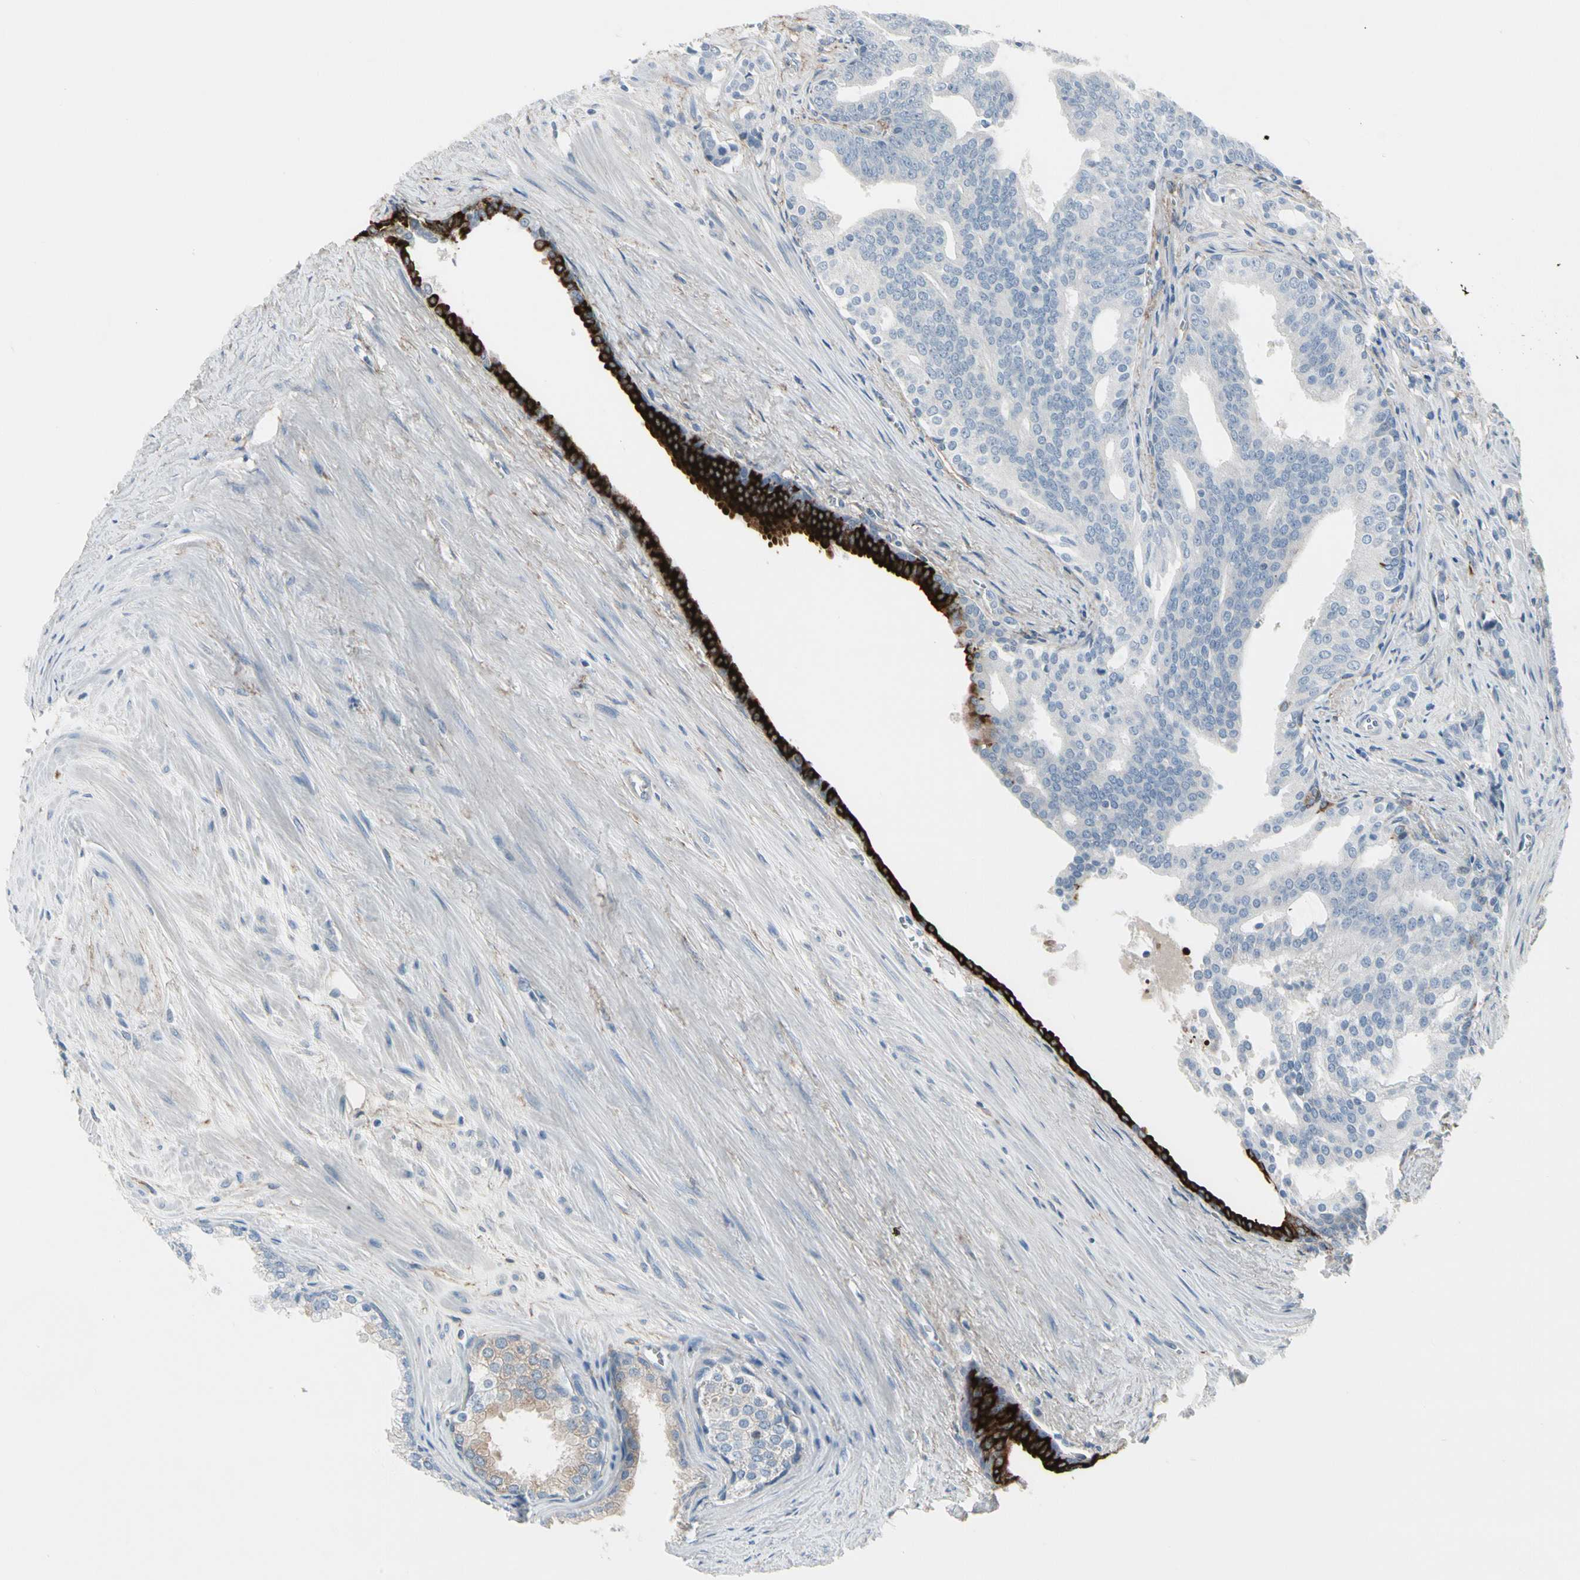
{"staining": {"intensity": "negative", "quantity": "none", "location": "none"}, "tissue": "prostate cancer", "cell_type": "Tumor cells", "image_type": "cancer", "snomed": [{"axis": "morphology", "description": "Adenocarcinoma, Low grade"}, {"axis": "topography", "description": "Prostate"}], "caption": "Immunohistochemistry histopathology image of prostate cancer stained for a protein (brown), which shows no positivity in tumor cells.", "gene": "PIGR", "patient": {"sex": "male", "age": 58}}